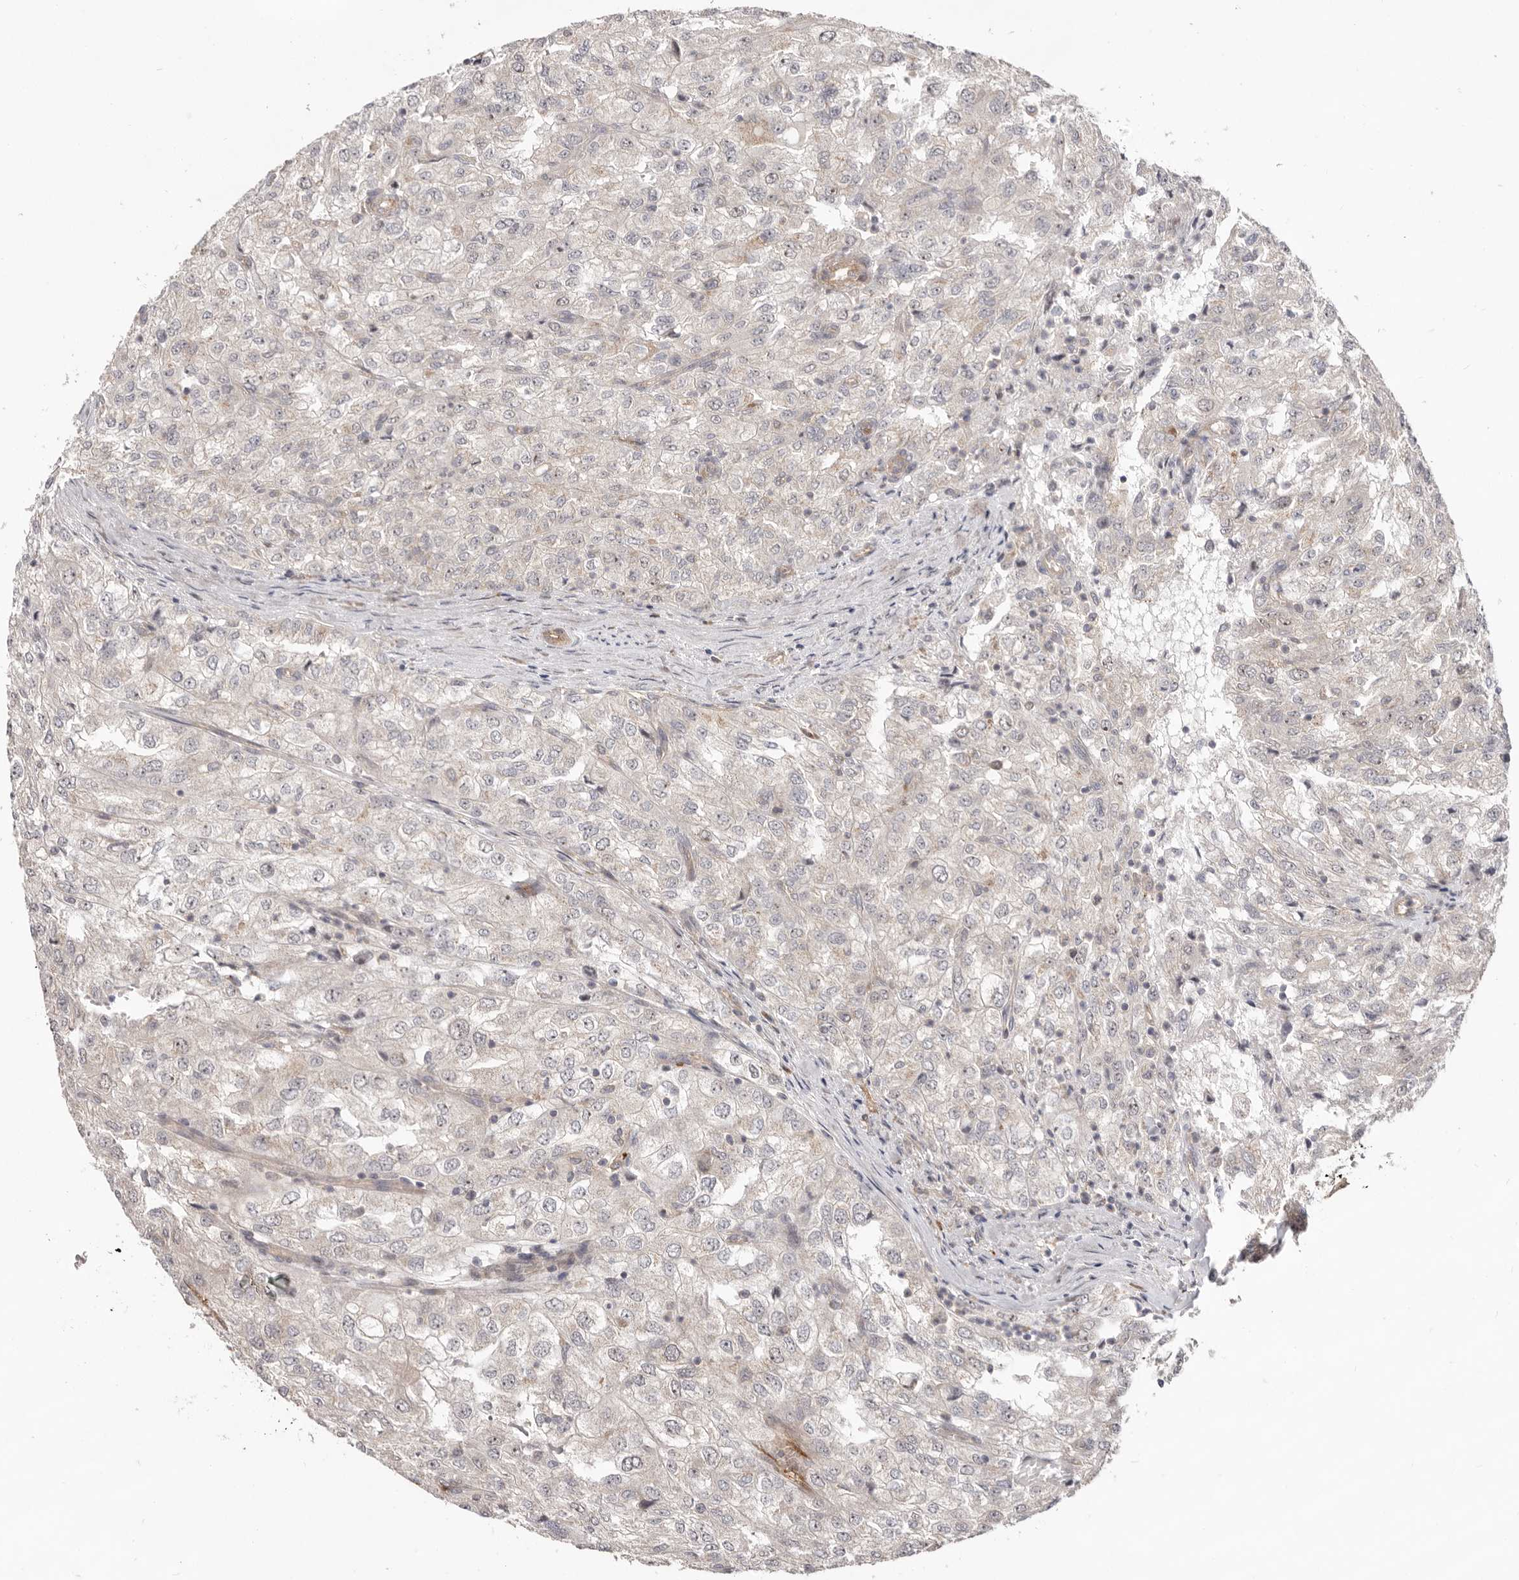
{"staining": {"intensity": "negative", "quantity": "none", "location": "none"}, "tissue": "renal cancer", "cell_type": "Tumor cells", "image_type": "cancer", "snomed": [{"axis": "morphology", "description": "Adenocarcinoma, NOS"}, {"axis": "topography", "description": "Kidney"}], "caption": "A photomicrograph of renal adenocarcinoma stained for a protein demonstrates no brown staining in tumor cells.", "gene": "GPATCH4", "patient": {"sex": "female", "age": 54}}